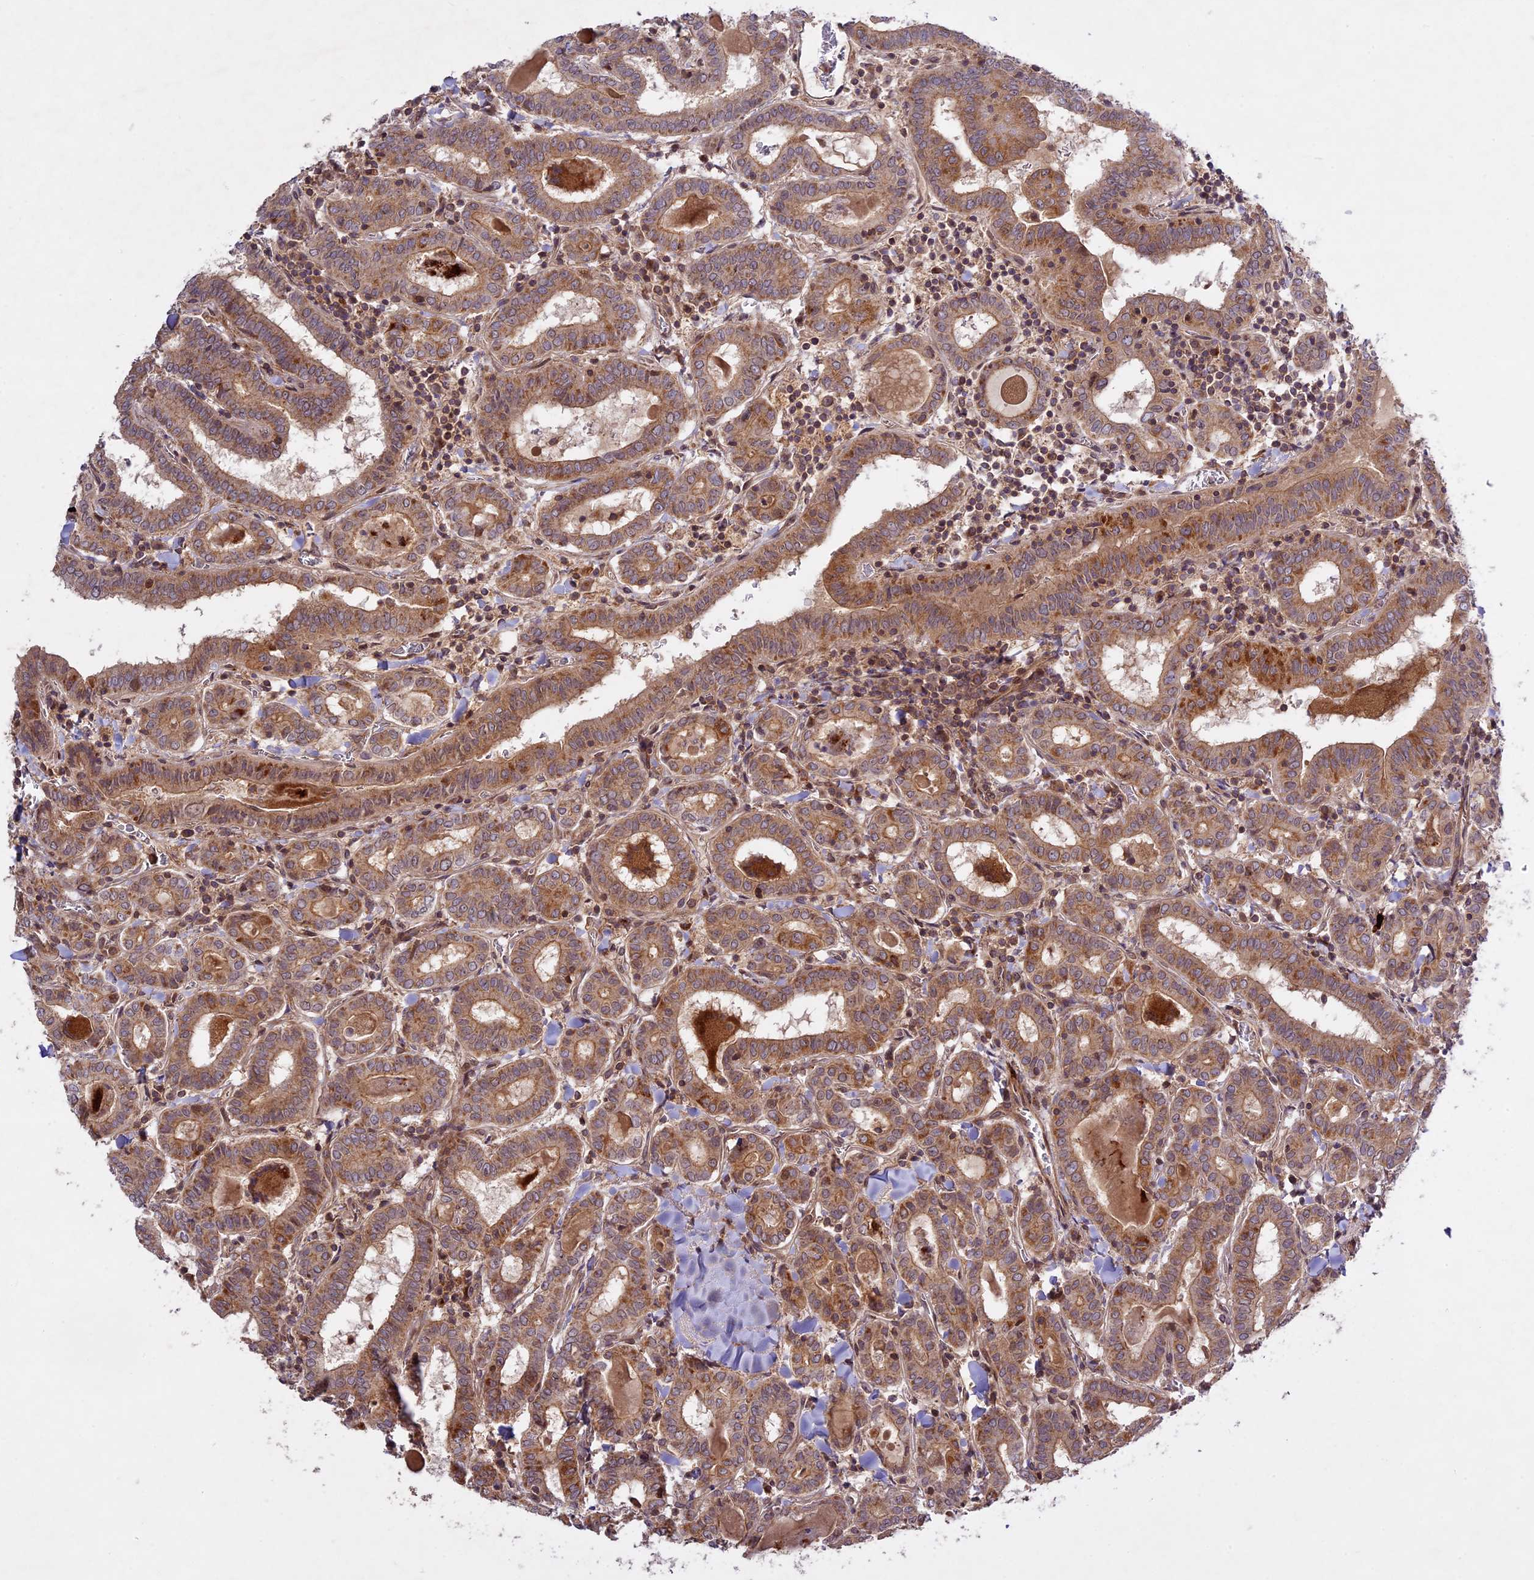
{"staining": {"intensity": "moderate", "quantity": ">75%", "location": "cytoplasmic/membranous"}, "tissue": "thyroid cancer", "cell_type": "Tumor cells", "image_type": "cancer", "snomed": [{"axis": "morphology", "description": "Papillary adenocarcinoma, NOS"}, {"axis": "topography", "description": "Thyroid gland"}], "caption": "Protein expression analysis of thyroid cancer exhibits moderate cytoplasmic/membranous staining in about >75% of tumor cells. The protein is stained brown, and the nuclei are stained in blue (DAB (3,3'-diaminobenzidine) IHC with brightfield microscopy, high magnification).", "gene": "DGKH", "patient": {"sex": "female", "age": 72}}